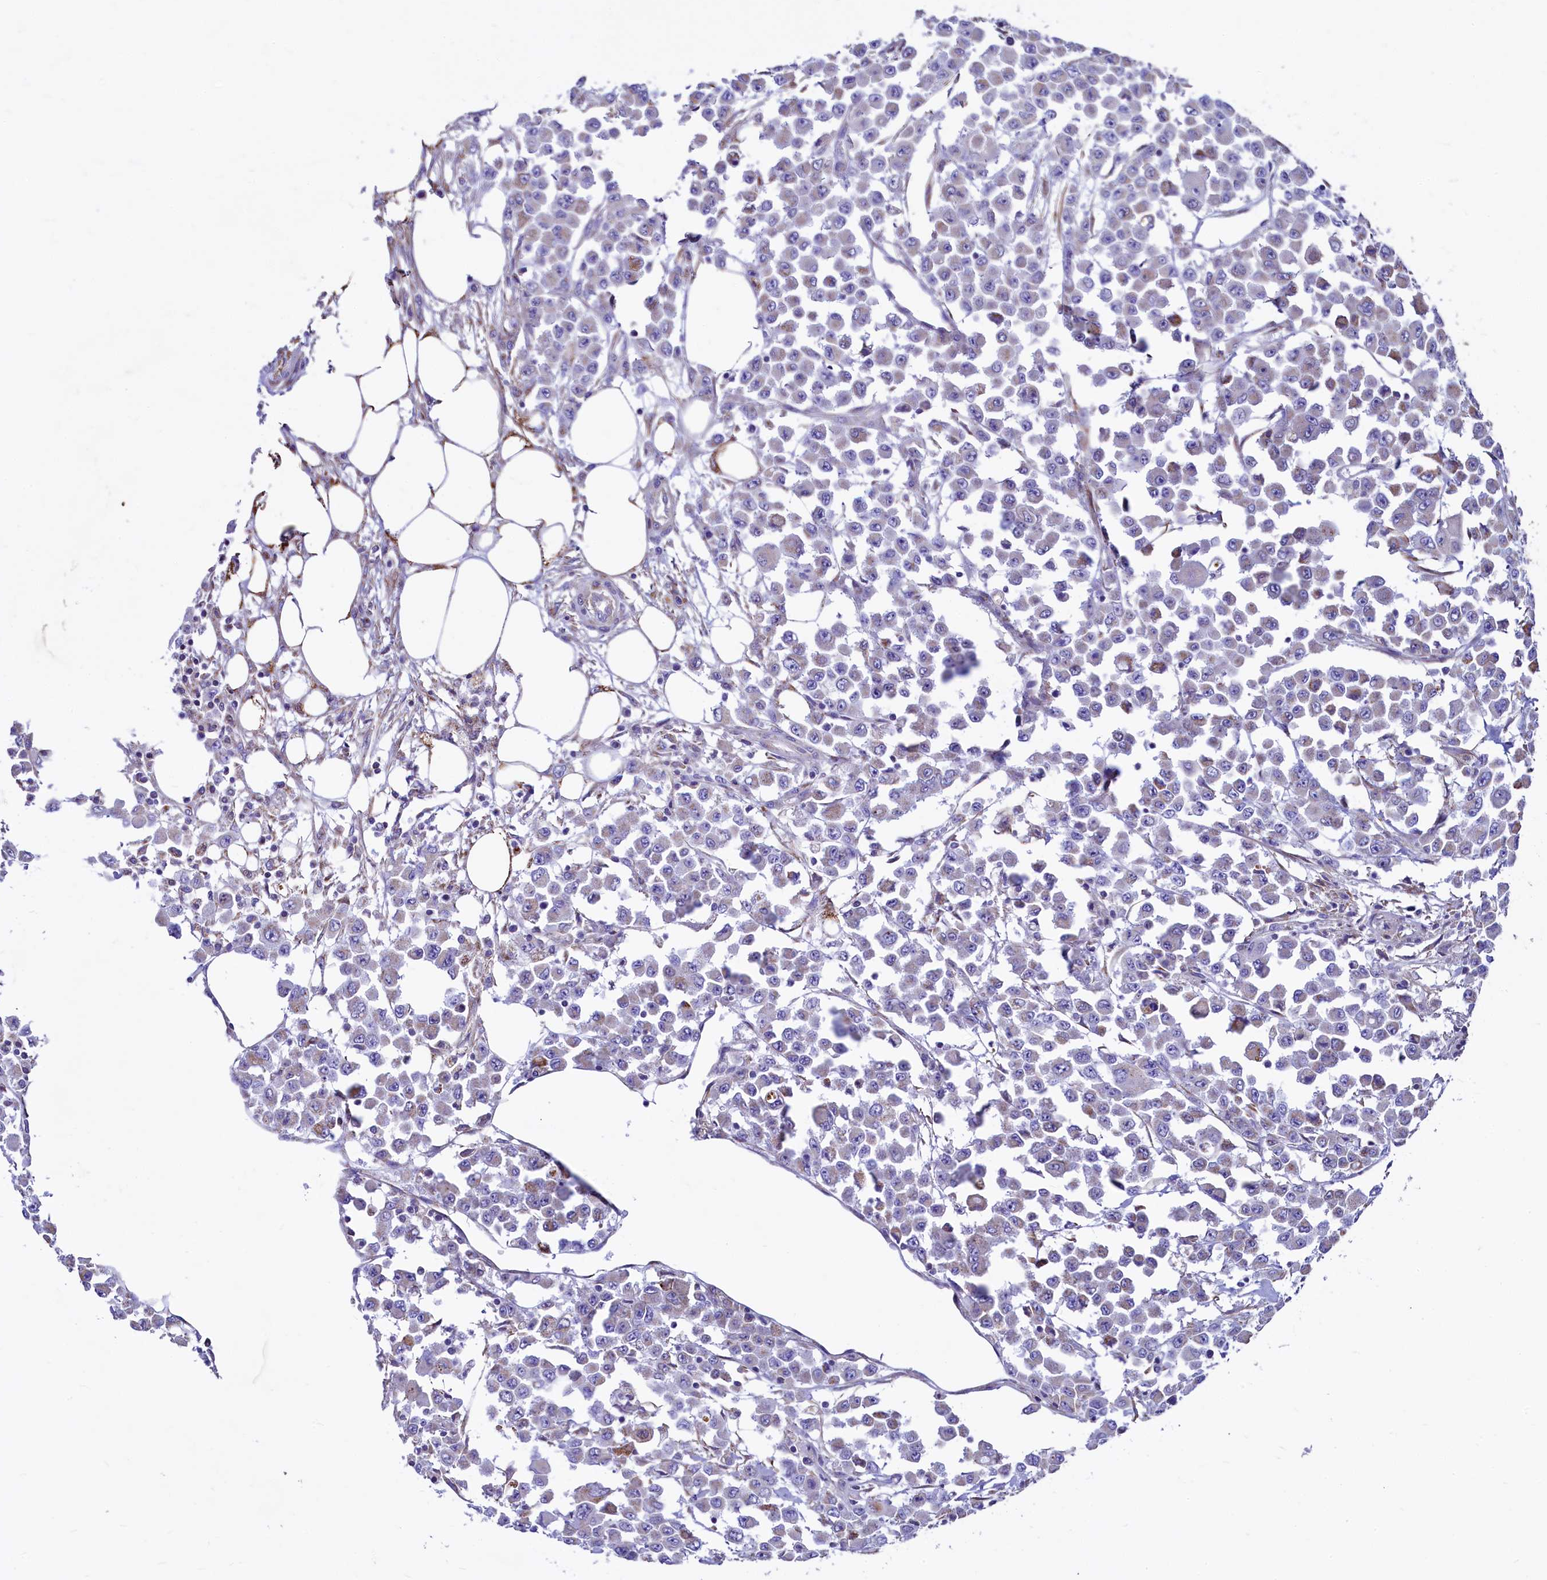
{"staining": {"intensity": "negative", "quantity": "none", "location": "none"}, "tissue": "colorectal cancer", "cell_type": "Tumor cells", "image_type": "cancer", "snomed": [{"axis": "morphology", "description": "Adenocarcinoma, NOS"}, {"axis": "topography", "description": "Colon"}], "caption": "High power microscopy image of an immunohistochemistry image of adenocarcinoma (colorectal), revealing no significant positivity in tumor cells.", "gene": "VWCE", "patient": {"sex": "male", "age": 51}}